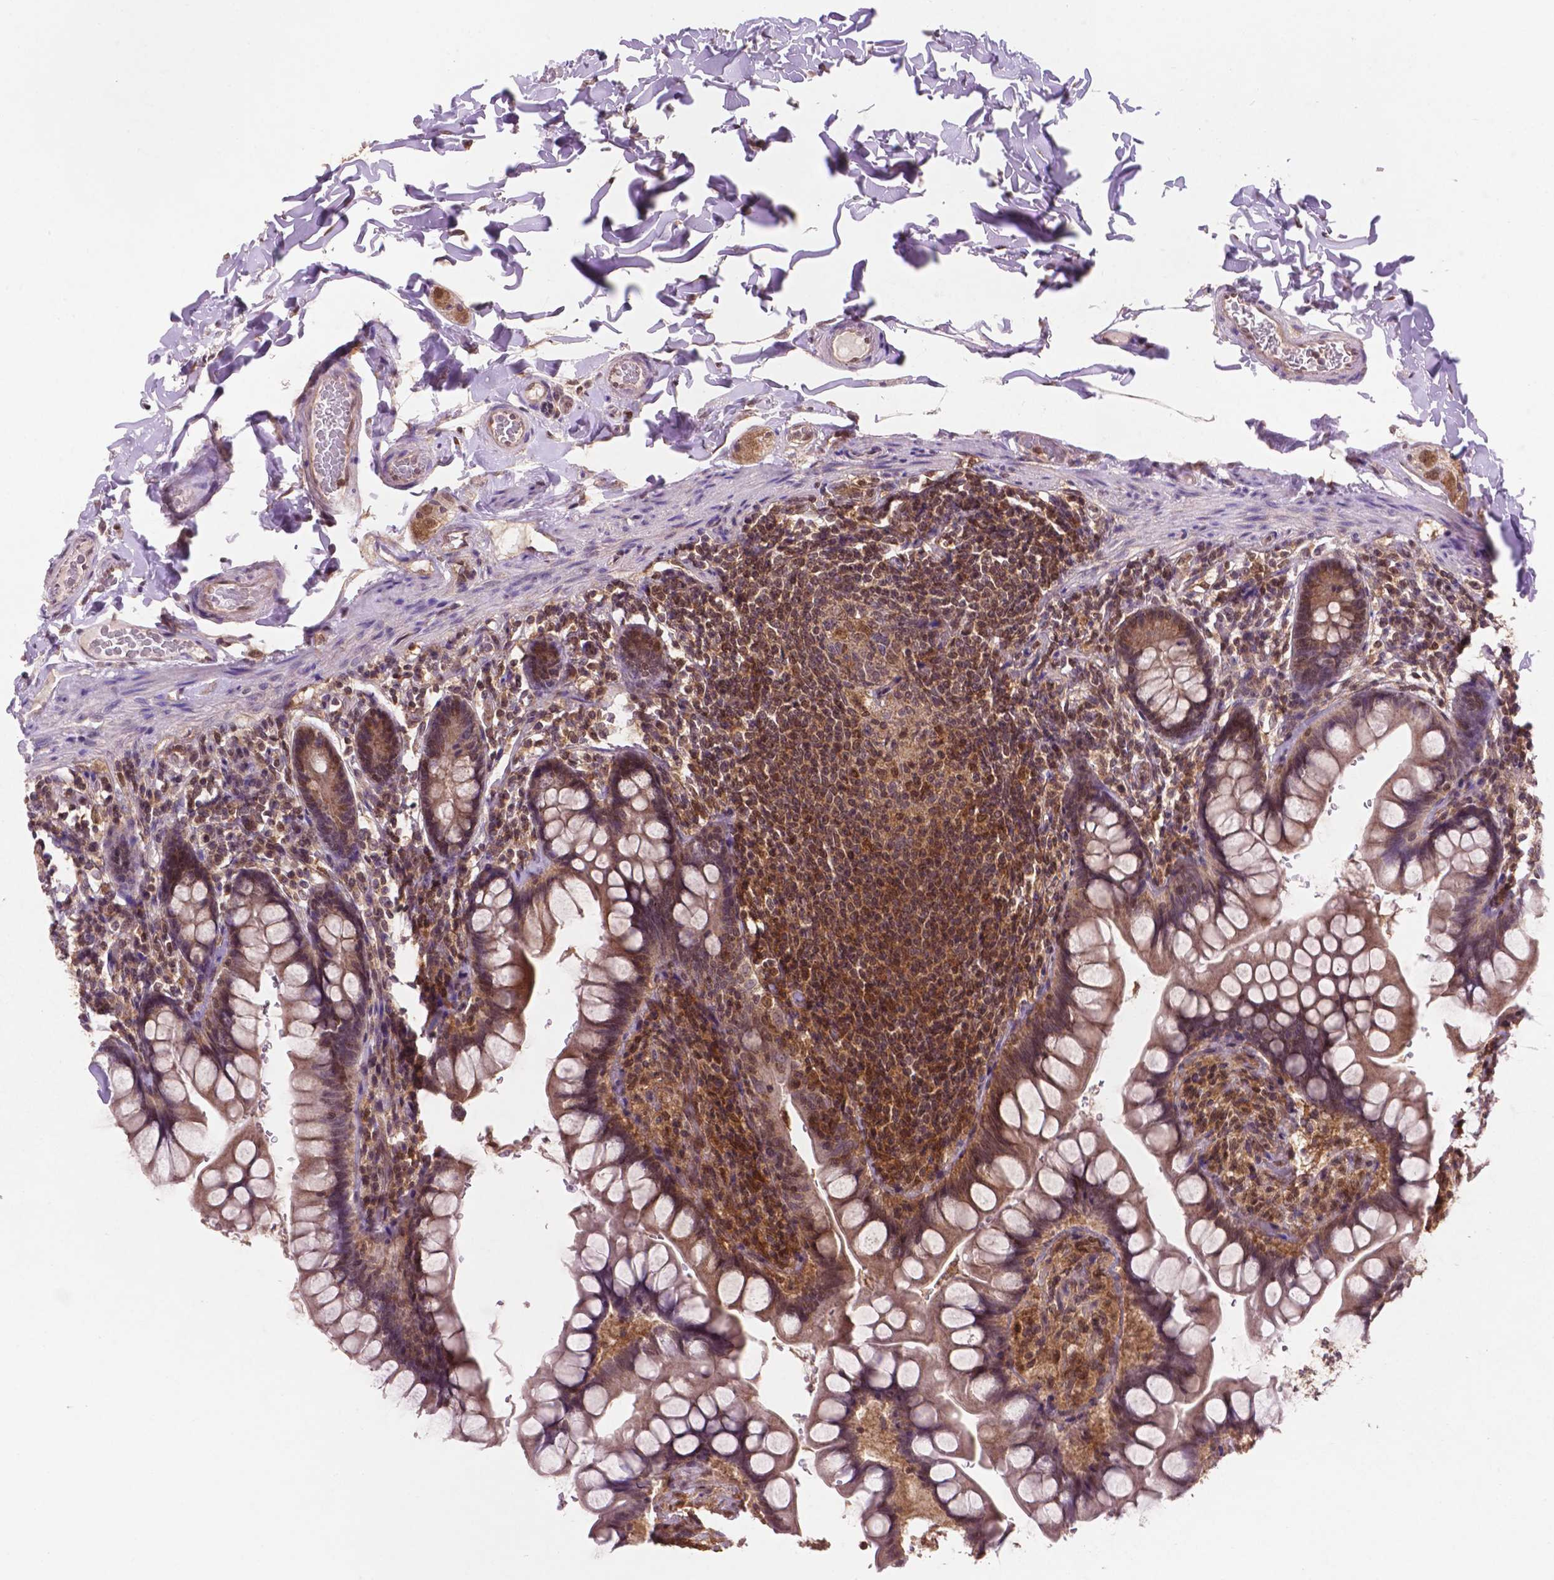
{"staining": {"intensity": "moderate", "quantity": ">75%", "location": "cytoplasmic/membranous,nuclear"}, "tissue": "small intestine", "cell_type": "Glandular cells", "image_type": "normal", "snomed": [{"axis": "morphology", "description": "Normal tissue, NOS"}, {"axis": "topography", "description": "Small intestine"}], "caption": "Small intestine stained for a protein demonstrates moderate cytoplasmic/membranous,nuclear positivity in glandular cells. The protein is shown in brown color, while the nuclei are stained blue.", "gene": "UBE2L6", "patient": {"sex": "male", "age": 70}}